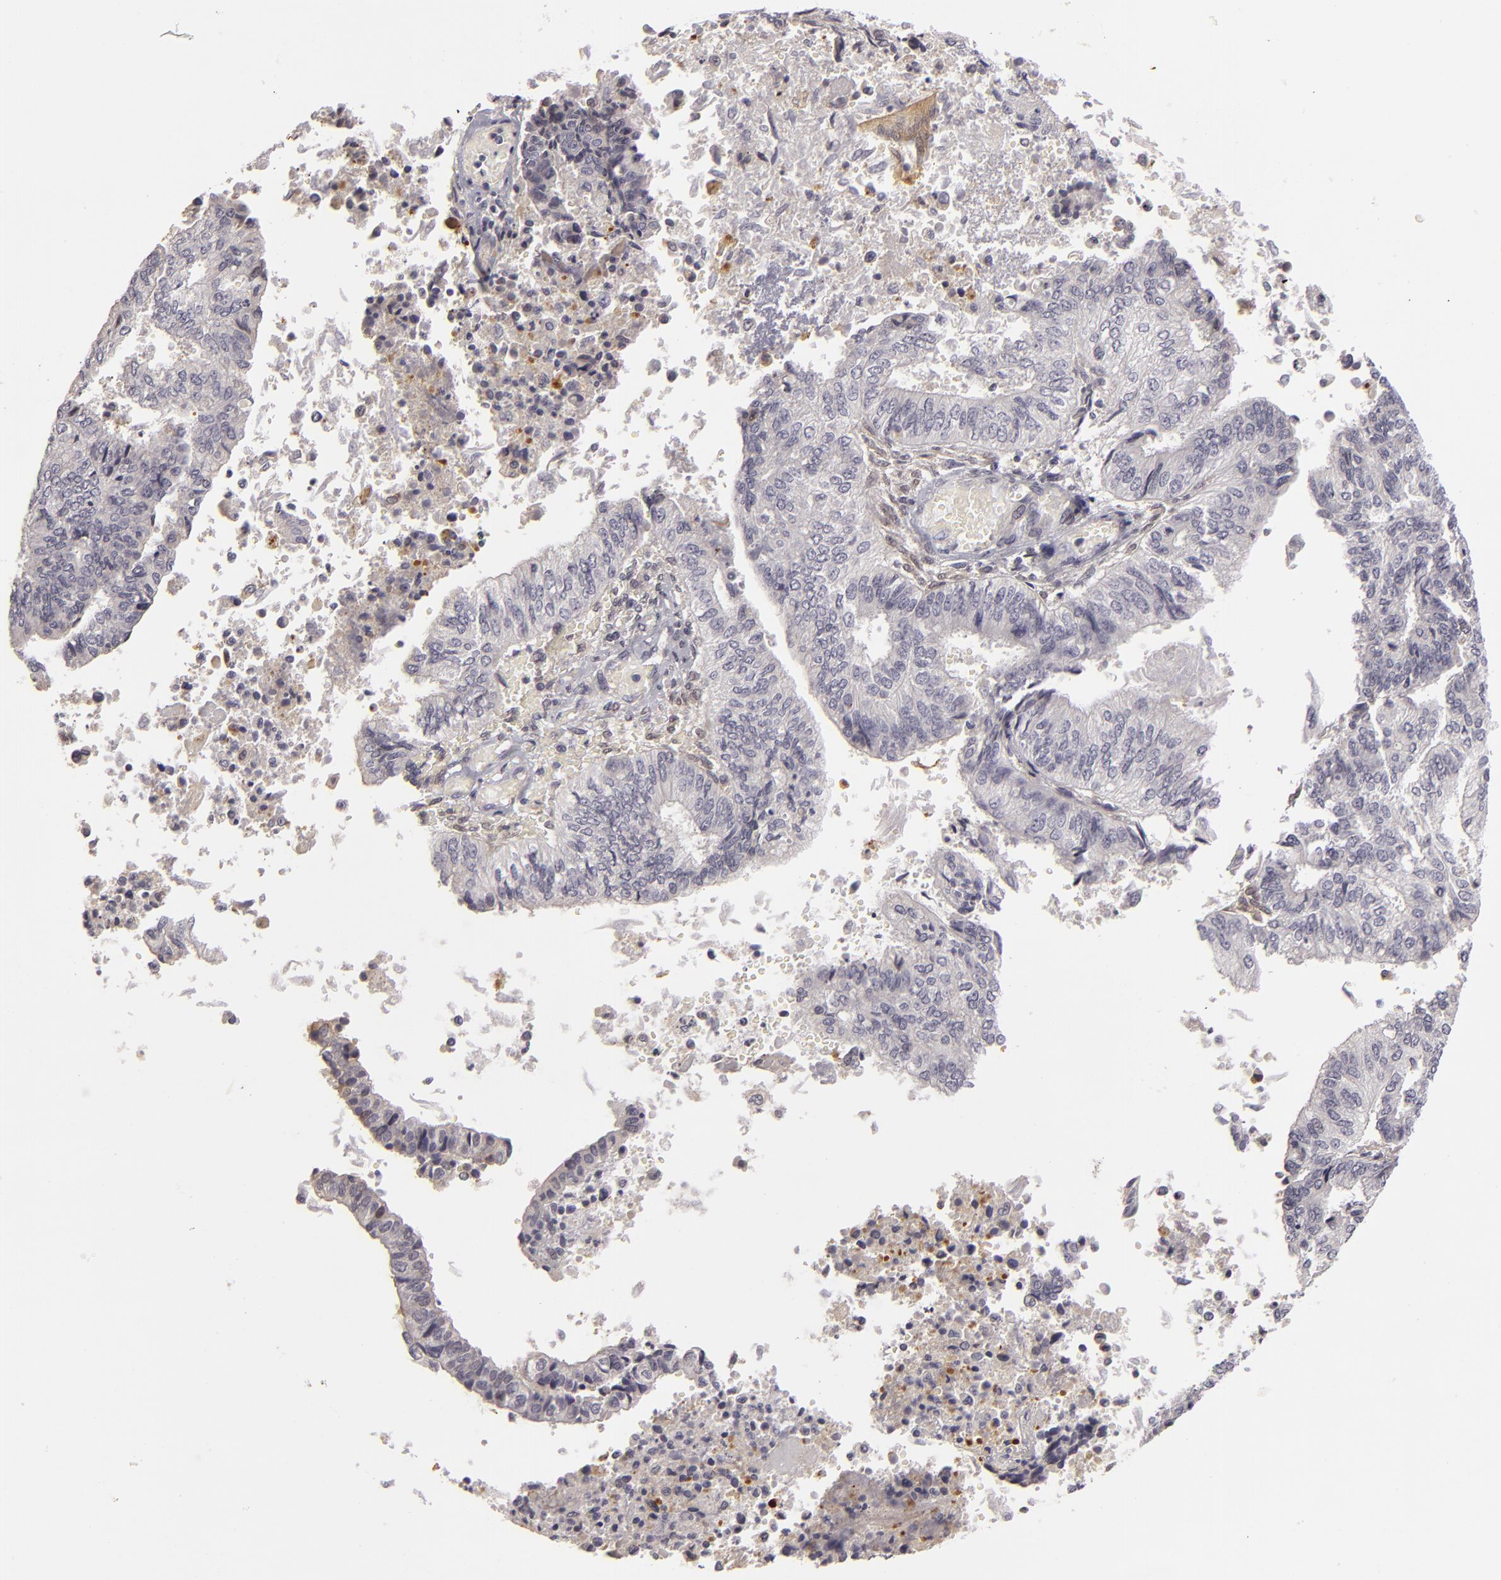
{"staining": {"intensity": "negative", "quantity": "none", "location": "none"}, "tissue": "endometrial cancer", "cell_type": "Tumor cells", "image_type": "cancer", "snomed": [{"axis": "morphology", "description": "Adenocarcinoma, NOS"}, {"axis": "topography", "description": "Endometrium"}], "caption": "DAB immunohistochemical staining of adenocarcinoma (endometrial) displays no significant positivity in tumor cells.", "gene": "EFS", "patient": {"sex": "female", "age": 55}}